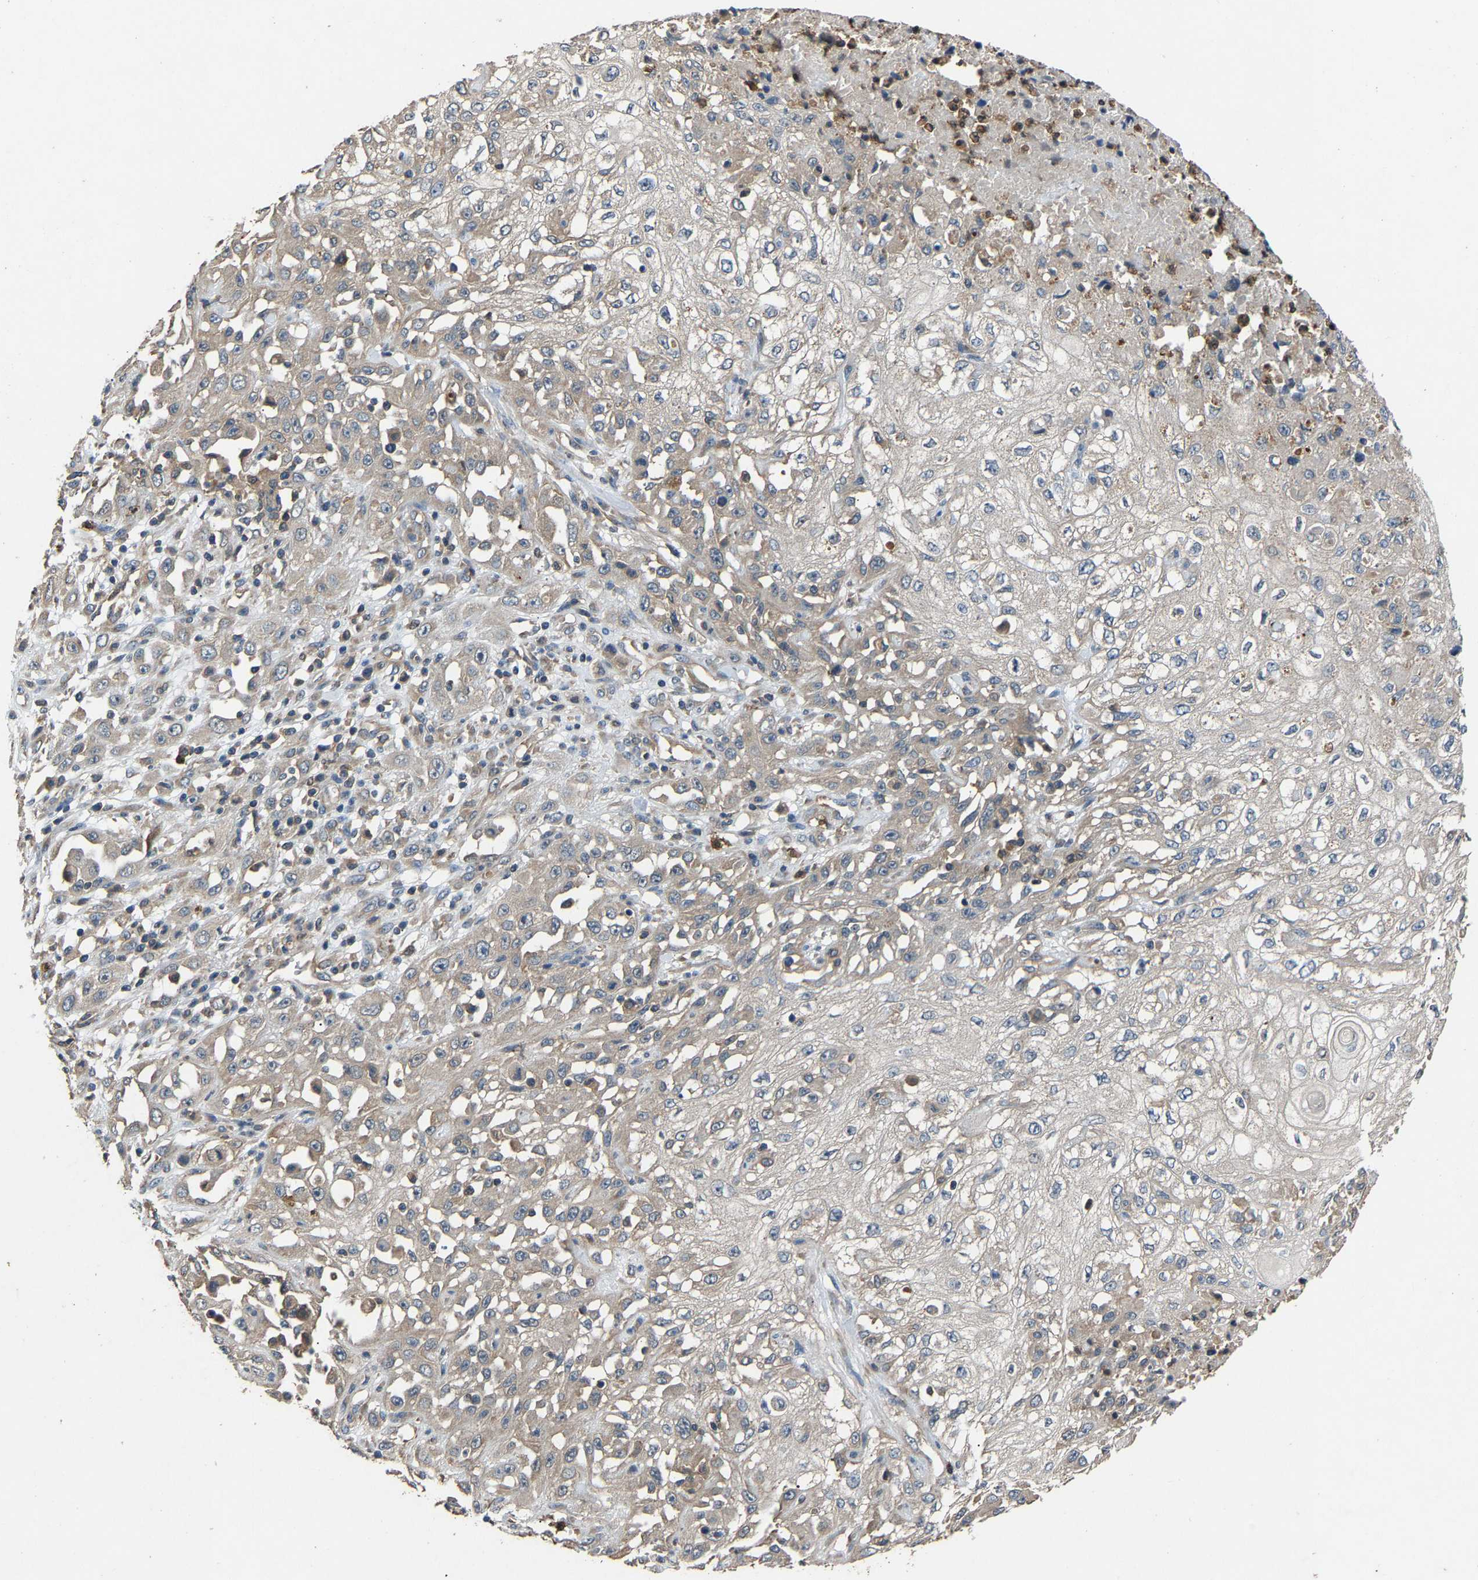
{"staining": {"intensity": "negative", "quantity": "none", "location": "none"}, "tissue": "skin cancer", "cell_type": "Tumor cells", "image_type": "cancer", "snomed": [{"axis": "morphology", "description": "Squamous cell carcinoma, NOS"}, {"axis": "morphology", "description": "Squamous cell carcinoma, metastatic, NOS"}, {"axis": "topography", "description": "Skin"}, {"axis": "topography", "description": "Lymph node"}], "caption": "Skin metastatic squamous cell carcinoma stained for a protein using immunohistochemistry (IHC) shows no expression tumor cells.", "gene": "PPID", "patient": {"sex": "male", "age": 75}}